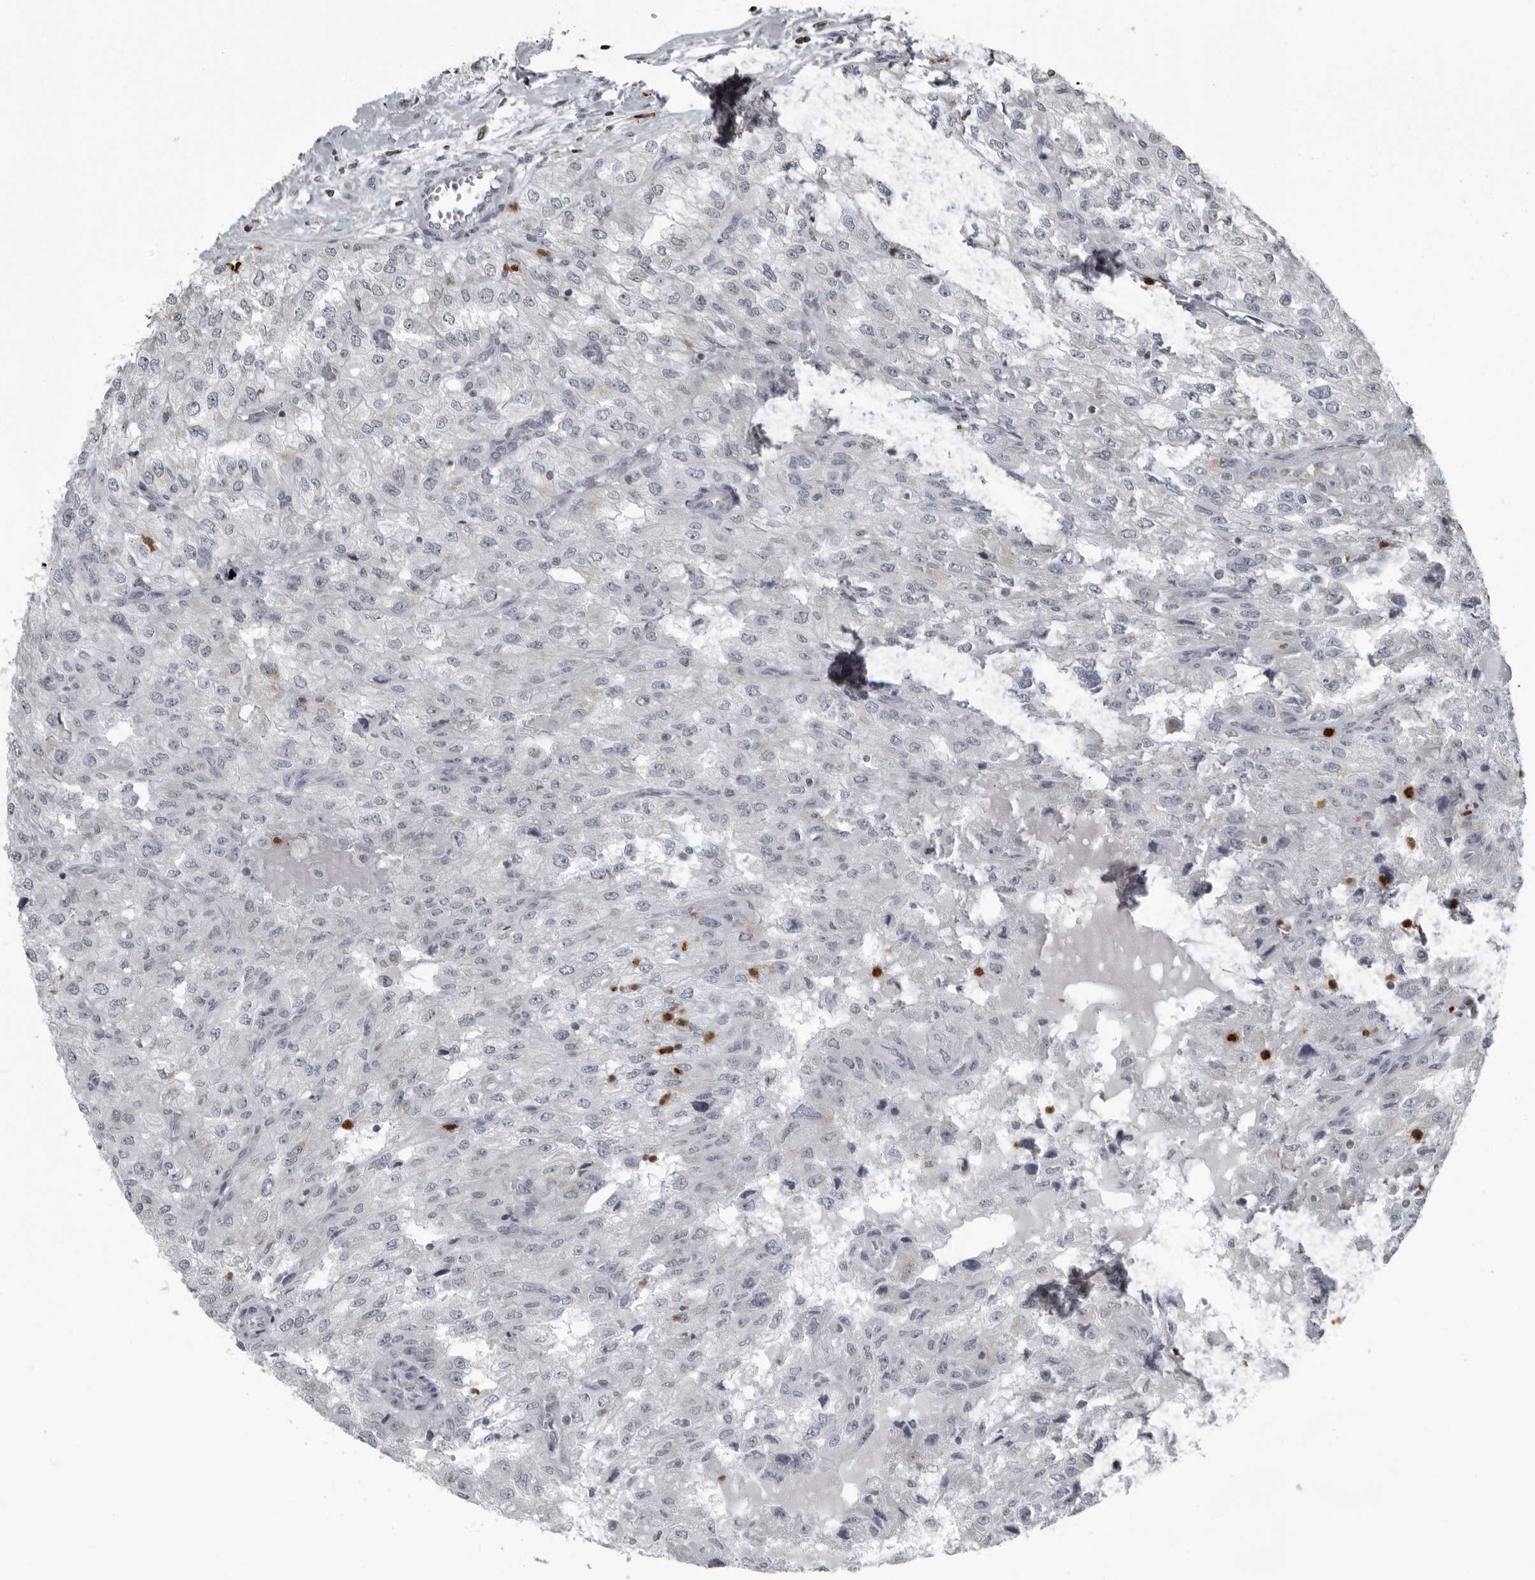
{"staining": {"intensity": "negative", "quantity": "none", "location": "none"}, "tissue": "renal cancer", "cell_type": "Tumor cells", "image_type": "cancer", "snomed": [{"axis": "morphology", "description": "Adenocarcinoma, NOS"}, {"axis": "topography", "description": "Kidney"}], "caption": "DAB immunohistochemical staining of adenocarcinoma (renal) demonstrates no significant staining in tumor cells.", "gene": "RTCA", "patient": {"sex": "female", "age": 54}}